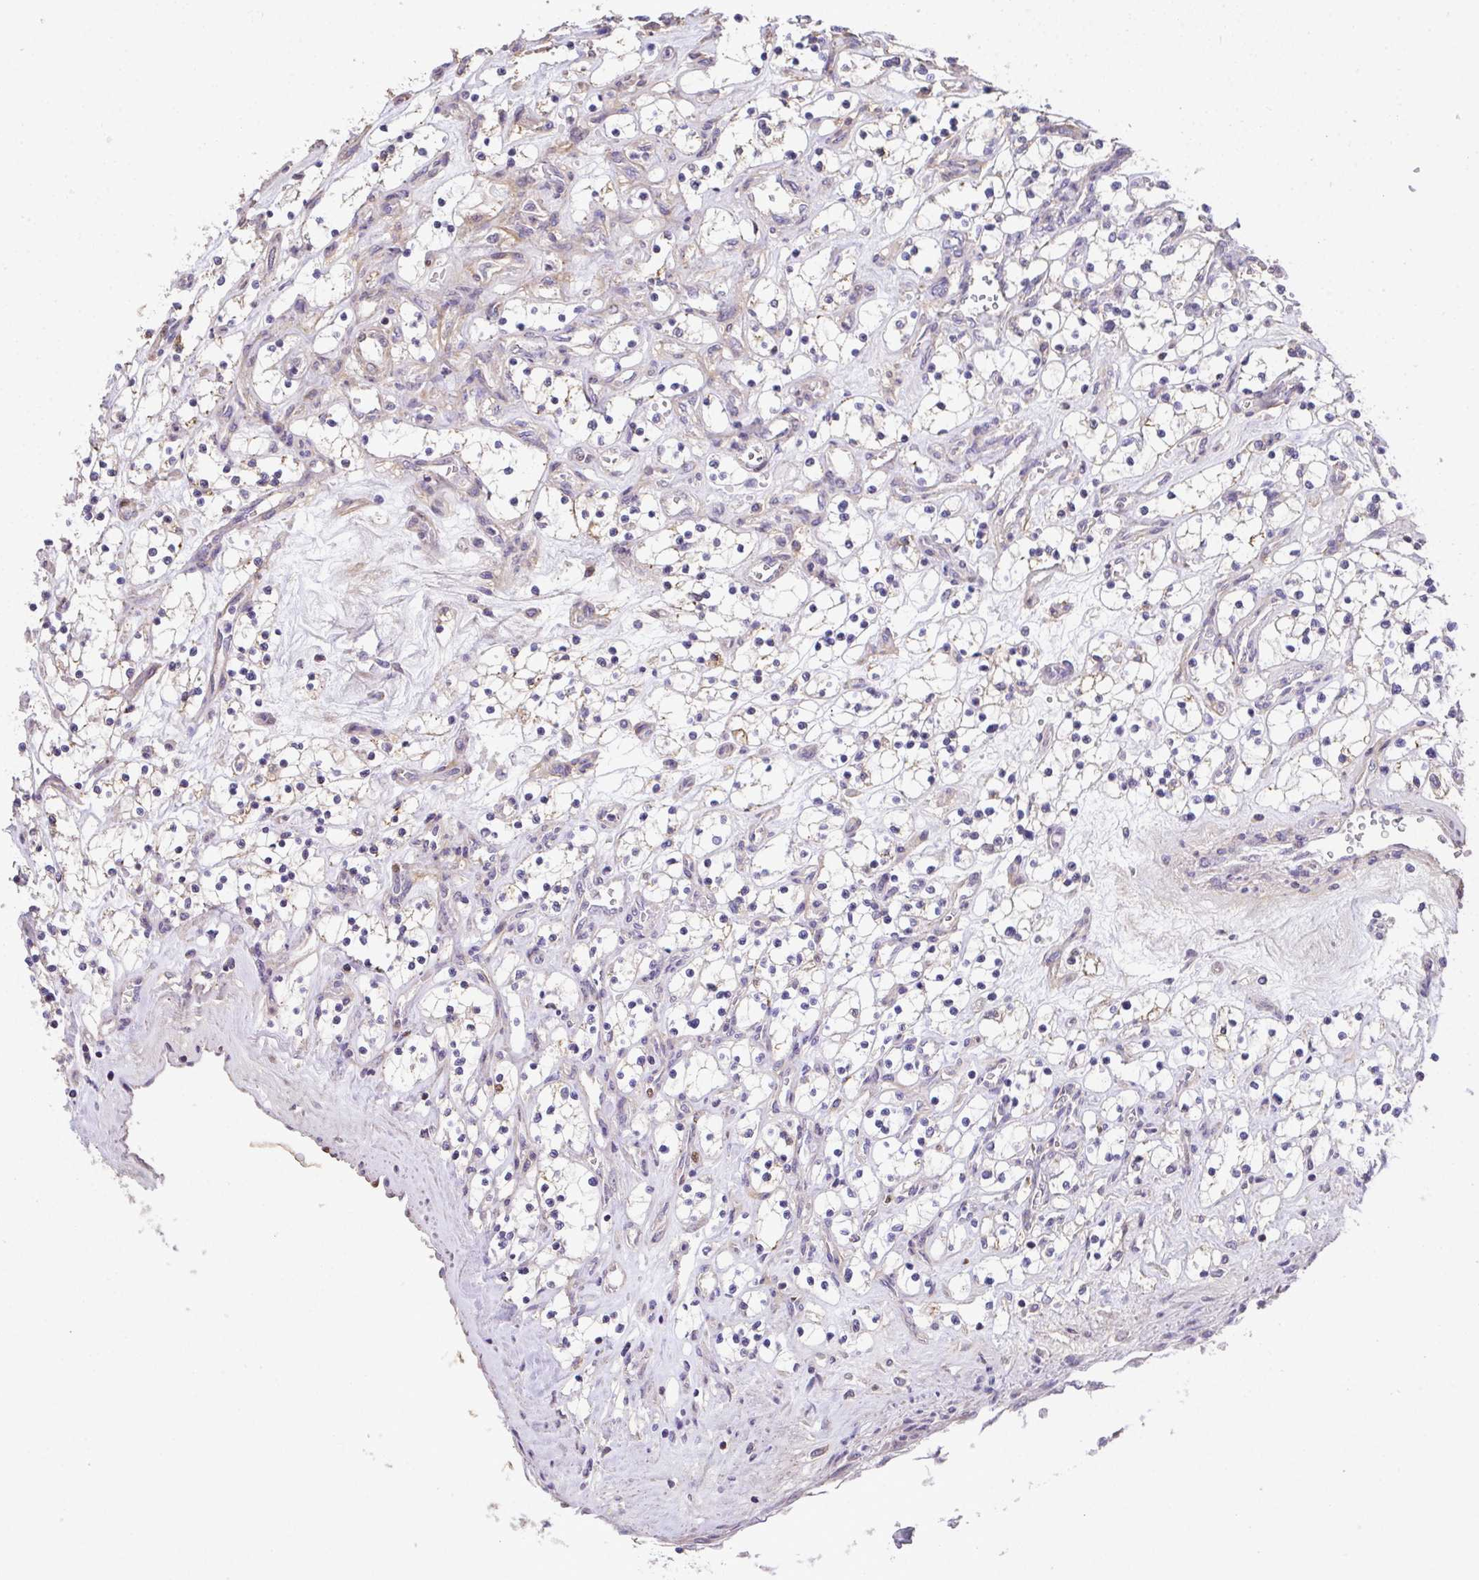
{"staining": {"intensity": "negative", "quantity": "none", "location": "none"}, "tissue": "renal cancer", "cell_type": "Tumor cells", "image_type": "cancer", "snomed": [{"axis": "morphology", "description": "Adenocarcinoma, NOS"}, {"axis": "topography", "description": "Kidney"}], "caption": "Immunohistochemistry (IHC) histopathology image of renal cancer (adenocarcinoma) stained for a protein (brown), which exhibits no staining in tumor cells. Nuclei are stained in blue.", "gene": "RUNDC3B", "patient": {"sex": "female", "age": 69}}